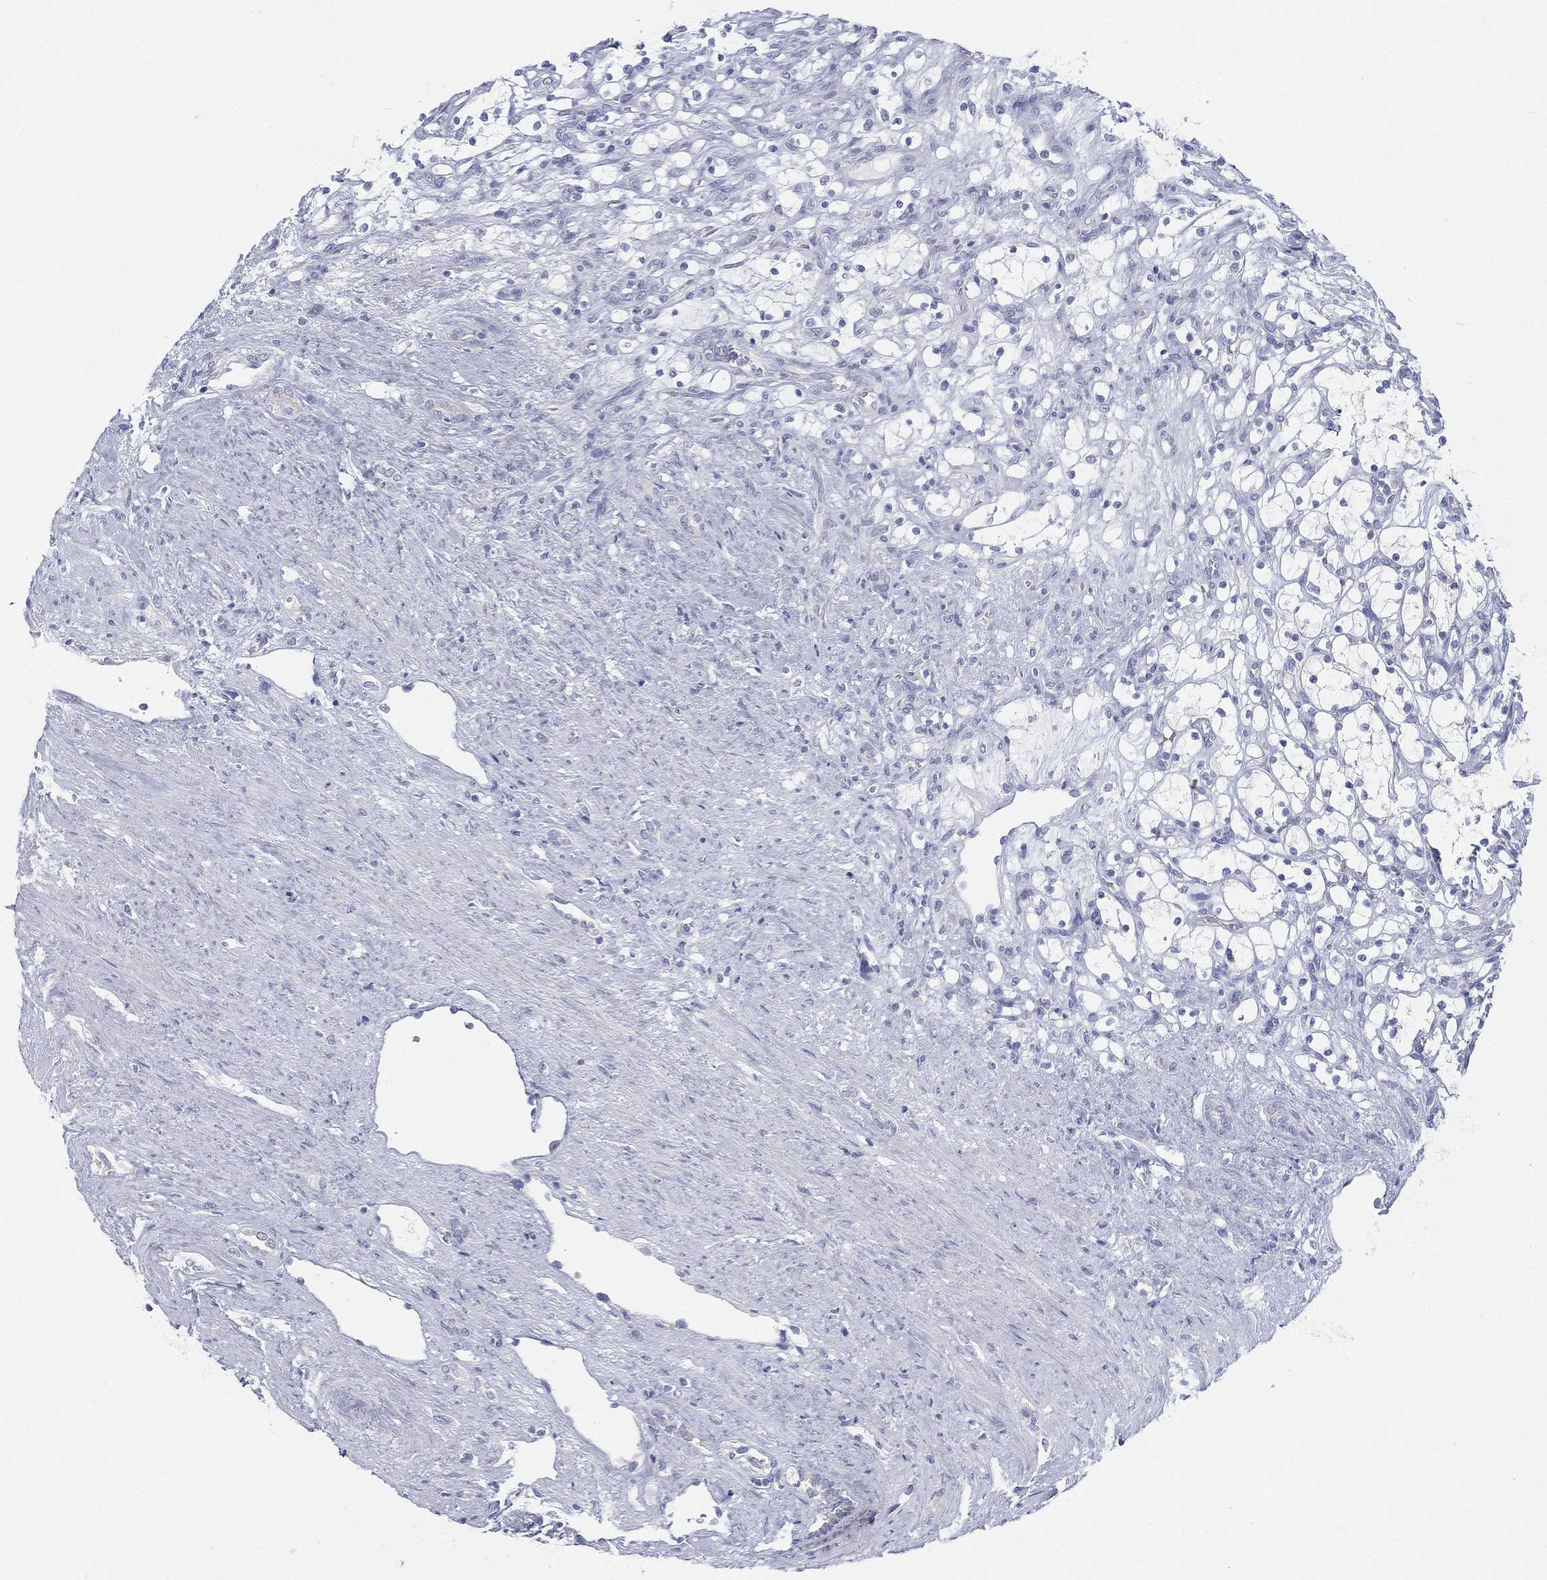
{"staining": {"intensity": "negative", "quantity": "none", "location": "none"}, "tissue": "renal cancer", "cell_type": "Tumor cells", "image_type": "cancer", "snomed": [{"axis": "morphology", "description": "Adenocarcinoma, NOS"}, {"axis": "topography", "description": "Kidney"}], "caption": "Image shows no significant protein staining in tumor cells of adenocarcinoma (renal).", "gene": "GCNA", "patient": {"sex": "female", "age": 69}}